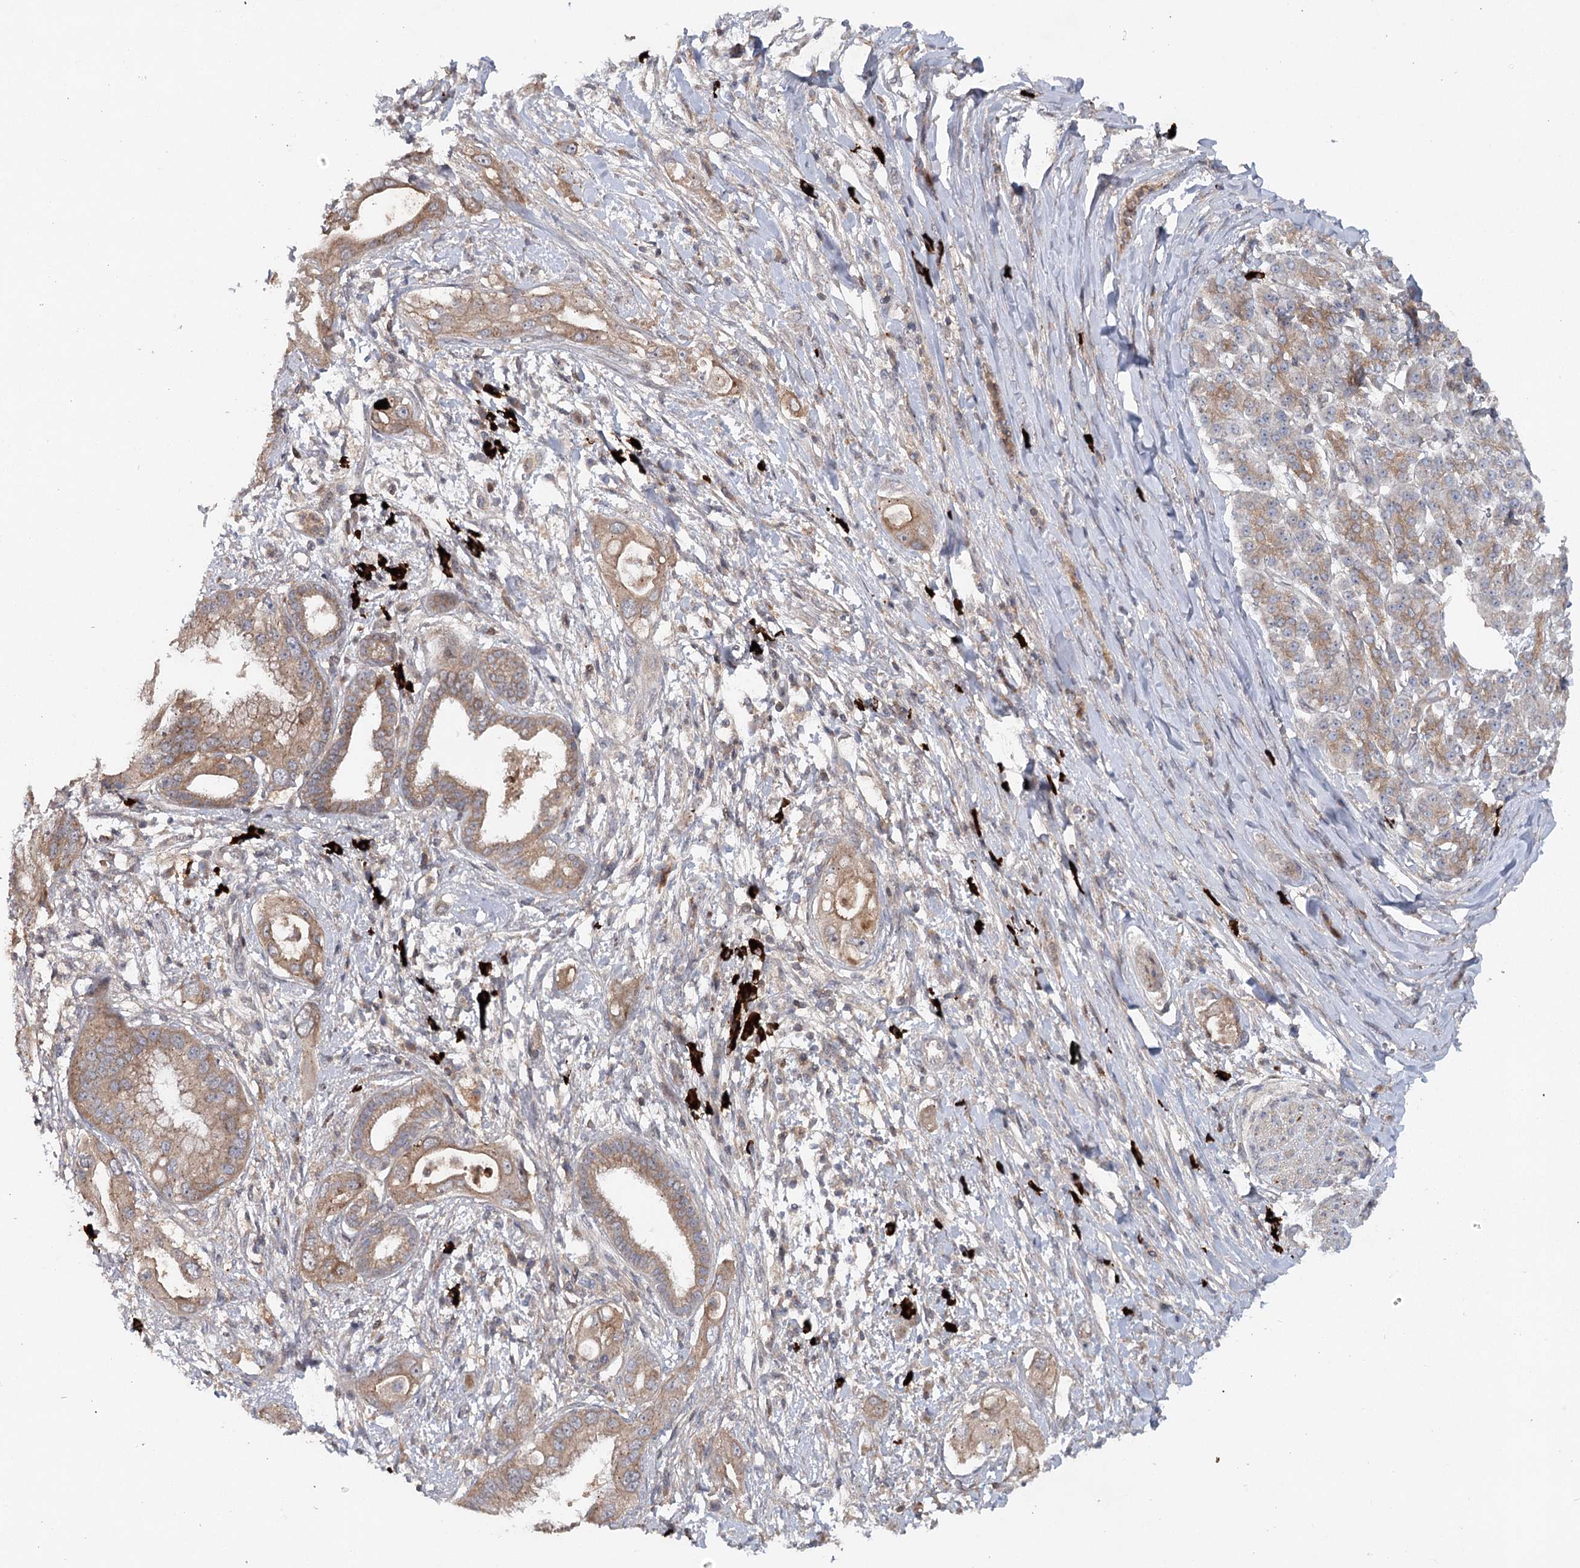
{"staining": {"intensity": "moderate", "quantity": ">75%", "location": "cytoplasmic/membranous"}, "tissue": "pancreatic cancer", "cell_type": "Tumor cells", "image_type": "cancer", "snomed": [{"axis": "morphology", "description": "Inflammation, NOS"}, {"axis": "morphology", "description": "Adenocarcinoma, NOS"}, {"axis": "topography", "description": "Pancreas"}], "caption": "Pancreatic adenocarcinoma was stained to show a protein in brown. There is medium levels of moderate cytoplasmic/membranous positivity in about >75% of tumor cells.", "gene": "MAP3K13", "patient": {"sex": "female", "age": 56}}